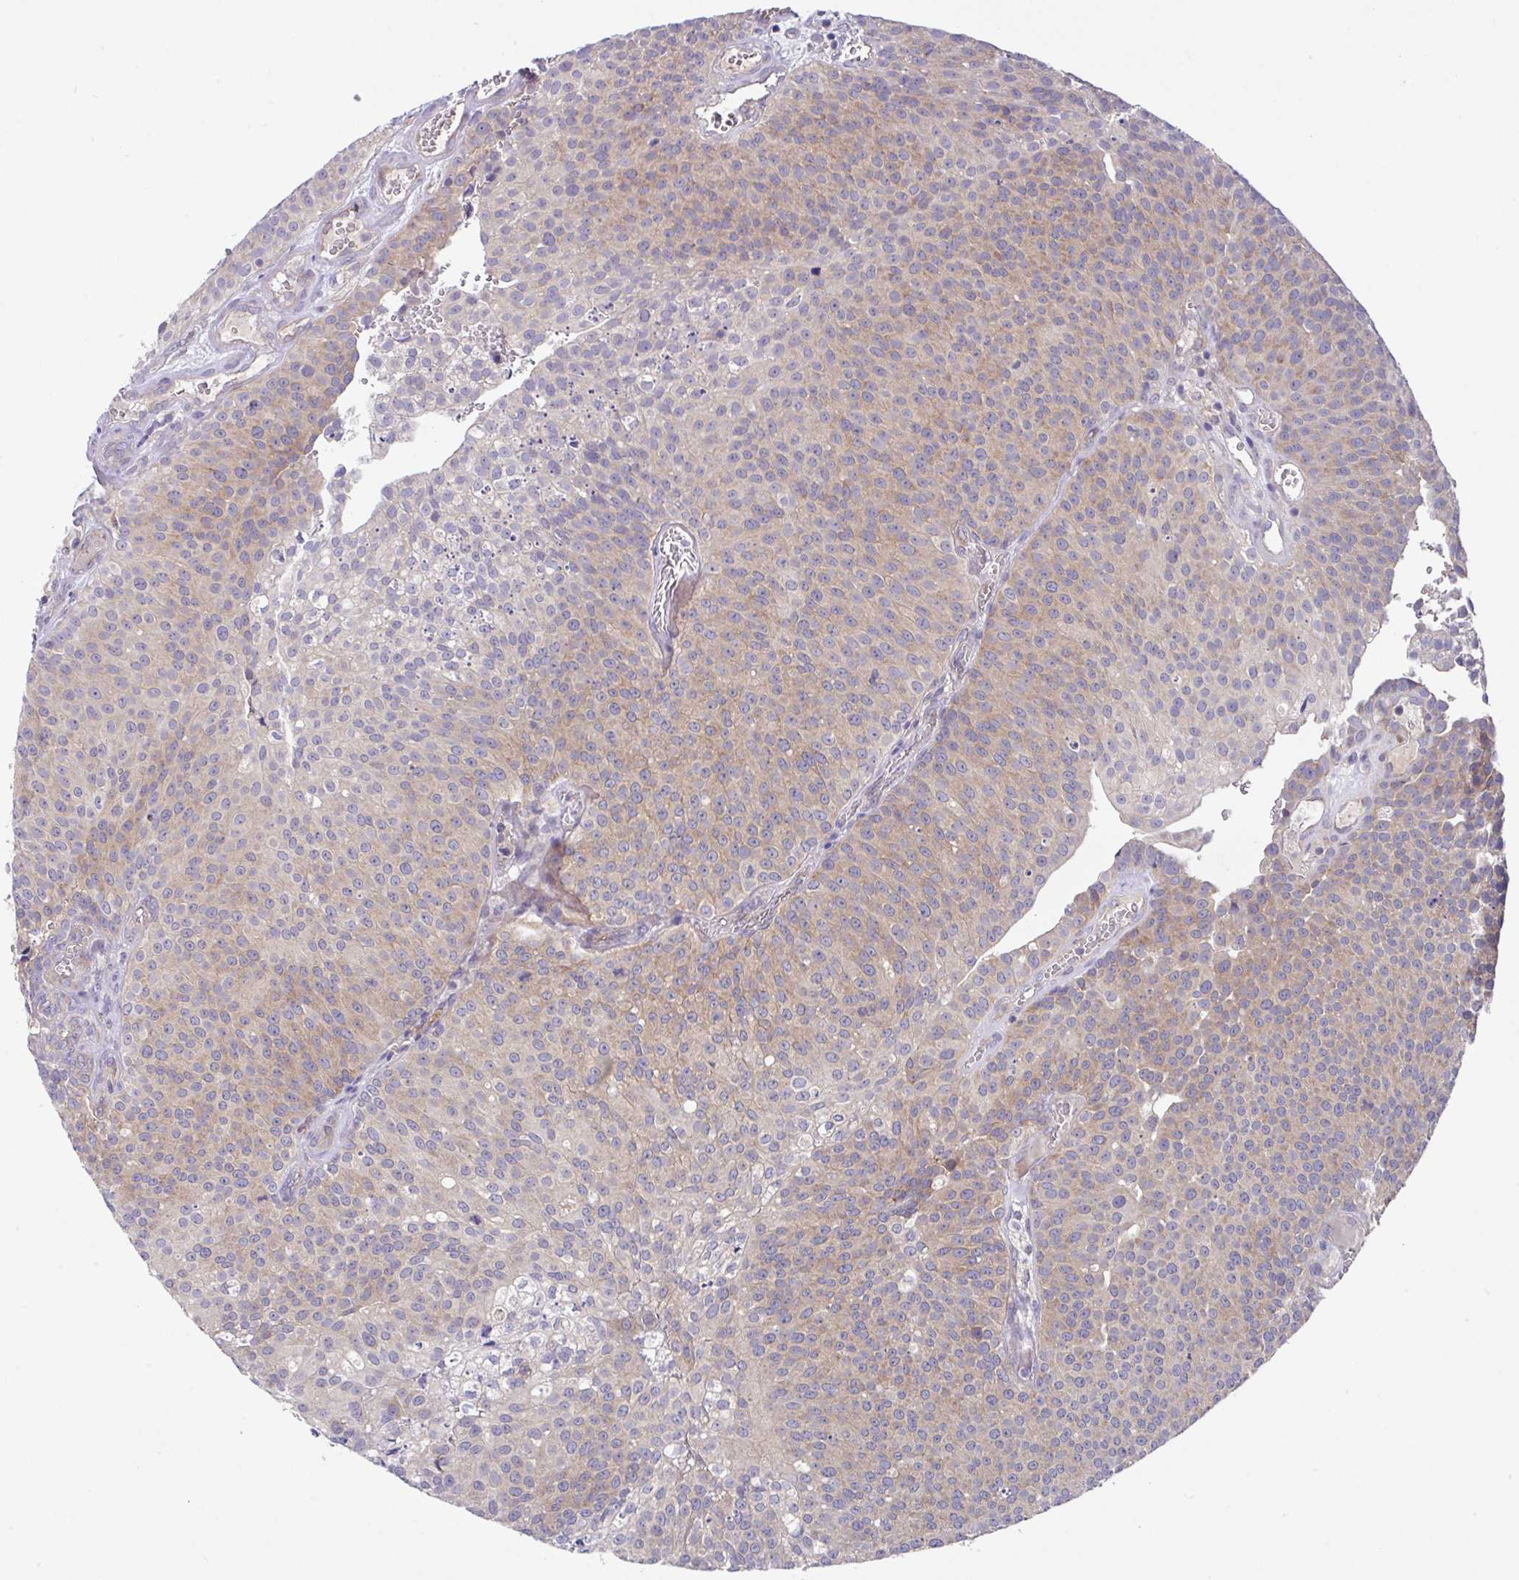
{"staining": {"intensity": "weak", "quantity": "25%-75%", "location": "cytoplasmic/membranous"}, "tissue": "urothelial cancer", "cell_type": "Tumor cells", "image_type": "cancer", "snomed": [{"axis": "morphology", "description": "Urothelial carcinoma, Low grade"}, {"axis": "topography", "description": "Urinary bladder"}], "caption": "Urothelial cancer tissue reveals weak cytoplasmic/membranous expression in about 25%-75% of tumor cells The protein of interest is stained brown, and the nuclei are stained in blue (DAB (3,3'-diaminobenzidine) IHC with brightfield microscopy, high magnification).", "gene": "EIF4B", "patient": {"sex": "female", "age": 79}}